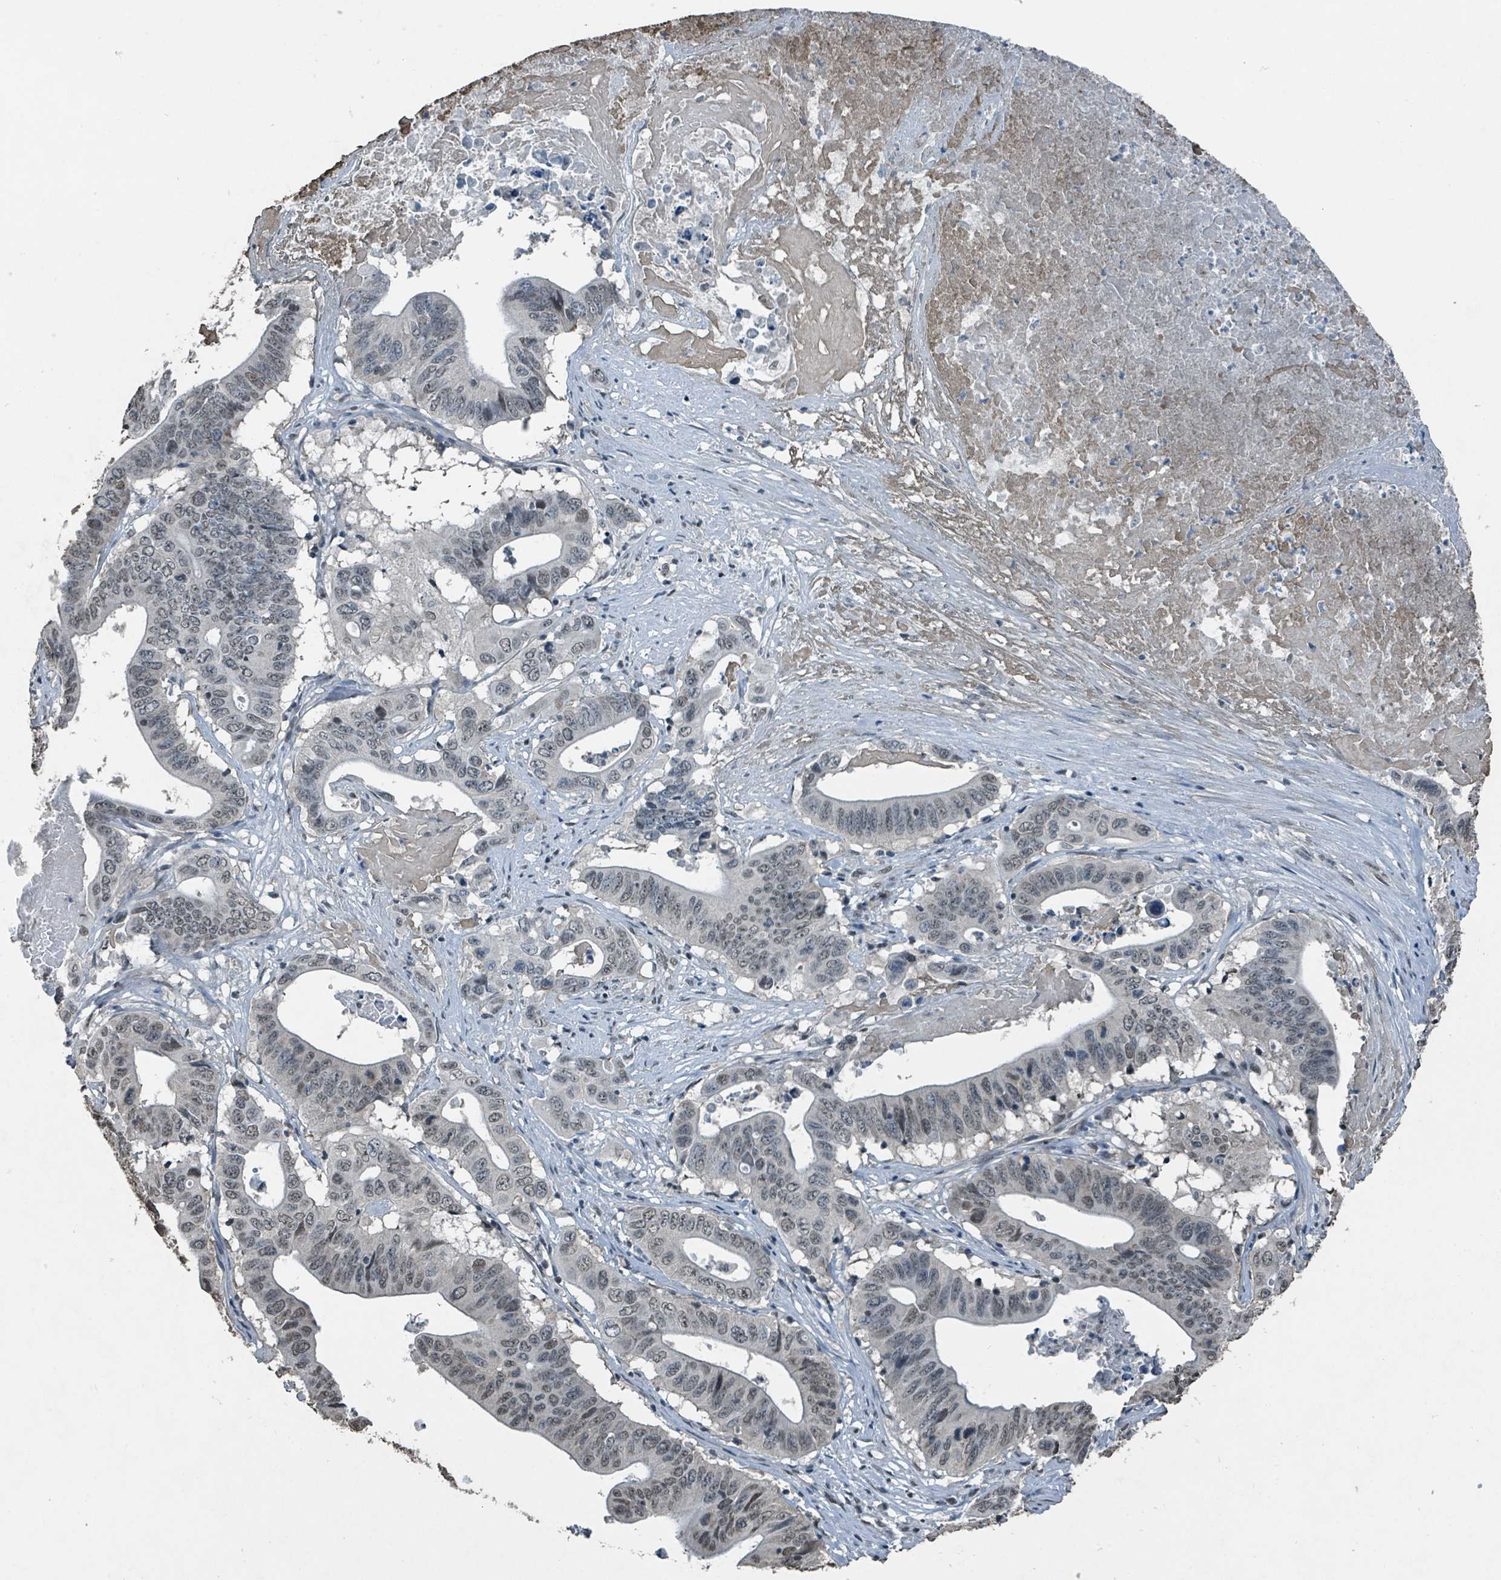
{"staining": {"intensity": "weak", "quantity": "25%-75%", "location": "nuclear"}, "tissue": "lung cancer", "cell_type": "Tumor cells", "image_type": "cancer", "snomed": [{"axis": "morphology", "description": "Adenocarcinoma, NOS"}, {"axis": "topography", "description": "Lung"}], "caption": "Weak nuclear protein expression is identified in approximately 25%-75% of tumor cells in lung cancer. (Stains: DAB (3,3'-diaminobenzidine) in brown, nuclei in blue, Microscopy: brightfield microscopy at high magnification).", "gene": "PHIP", "patient": {"sex": "female", "age": 60}}